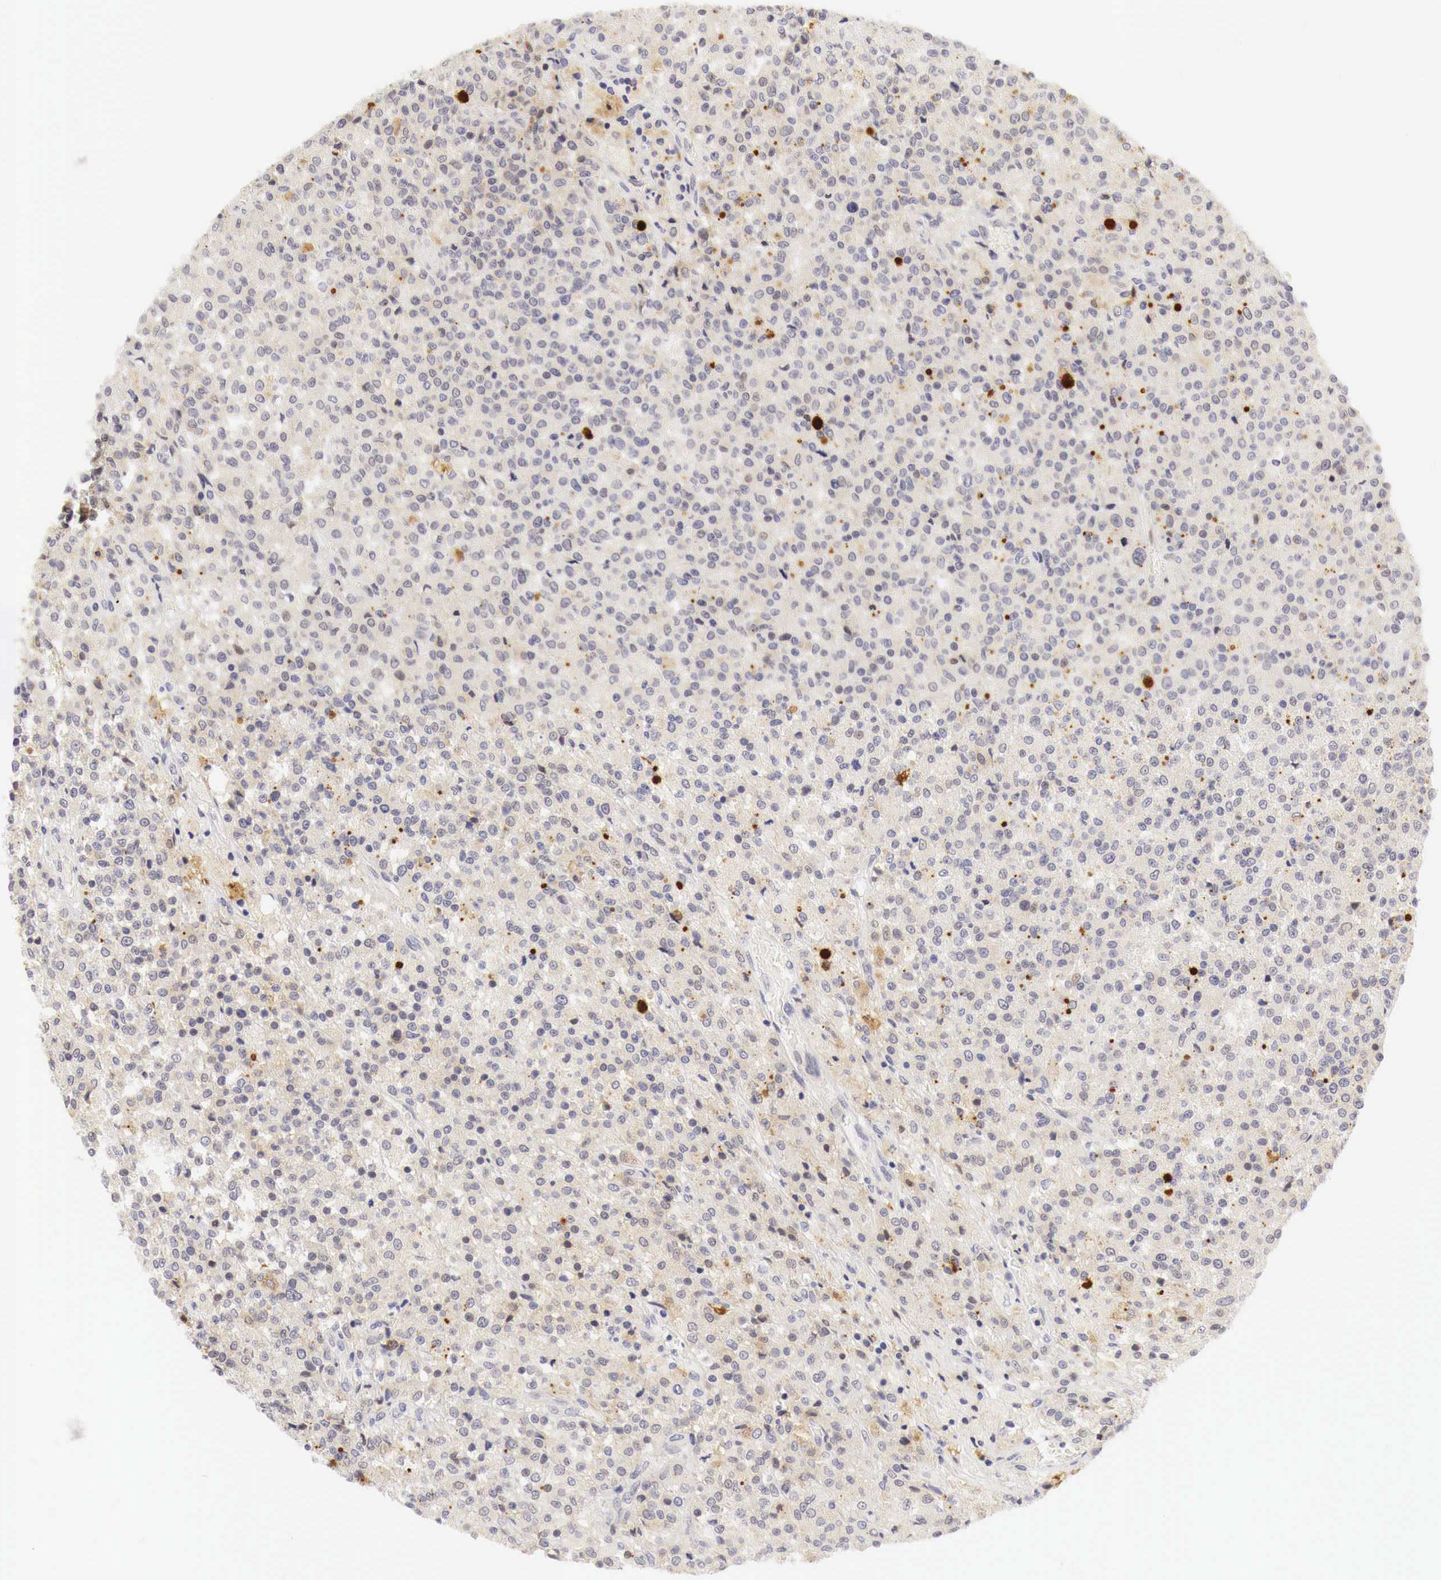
{"staining": {"intensity": "strong", "quantity": "<25%", "location": "nuclear"}, "tissue": "testis cancer", "cell_type": "Tumor cells", "image_type": "cancer", "snomed": [{"axis": "morphology", "description": "Seminoma, NOS"}, {"axis": "topography", "description": "Testis"}], "caption": "The histopathology image demonstrates staining of seminoma (testis), revealing strong nuclear protein positivity (brown color) within tumor cells.", "gene": "CASP3", "patient": {"sex": "male", "age": 59}}